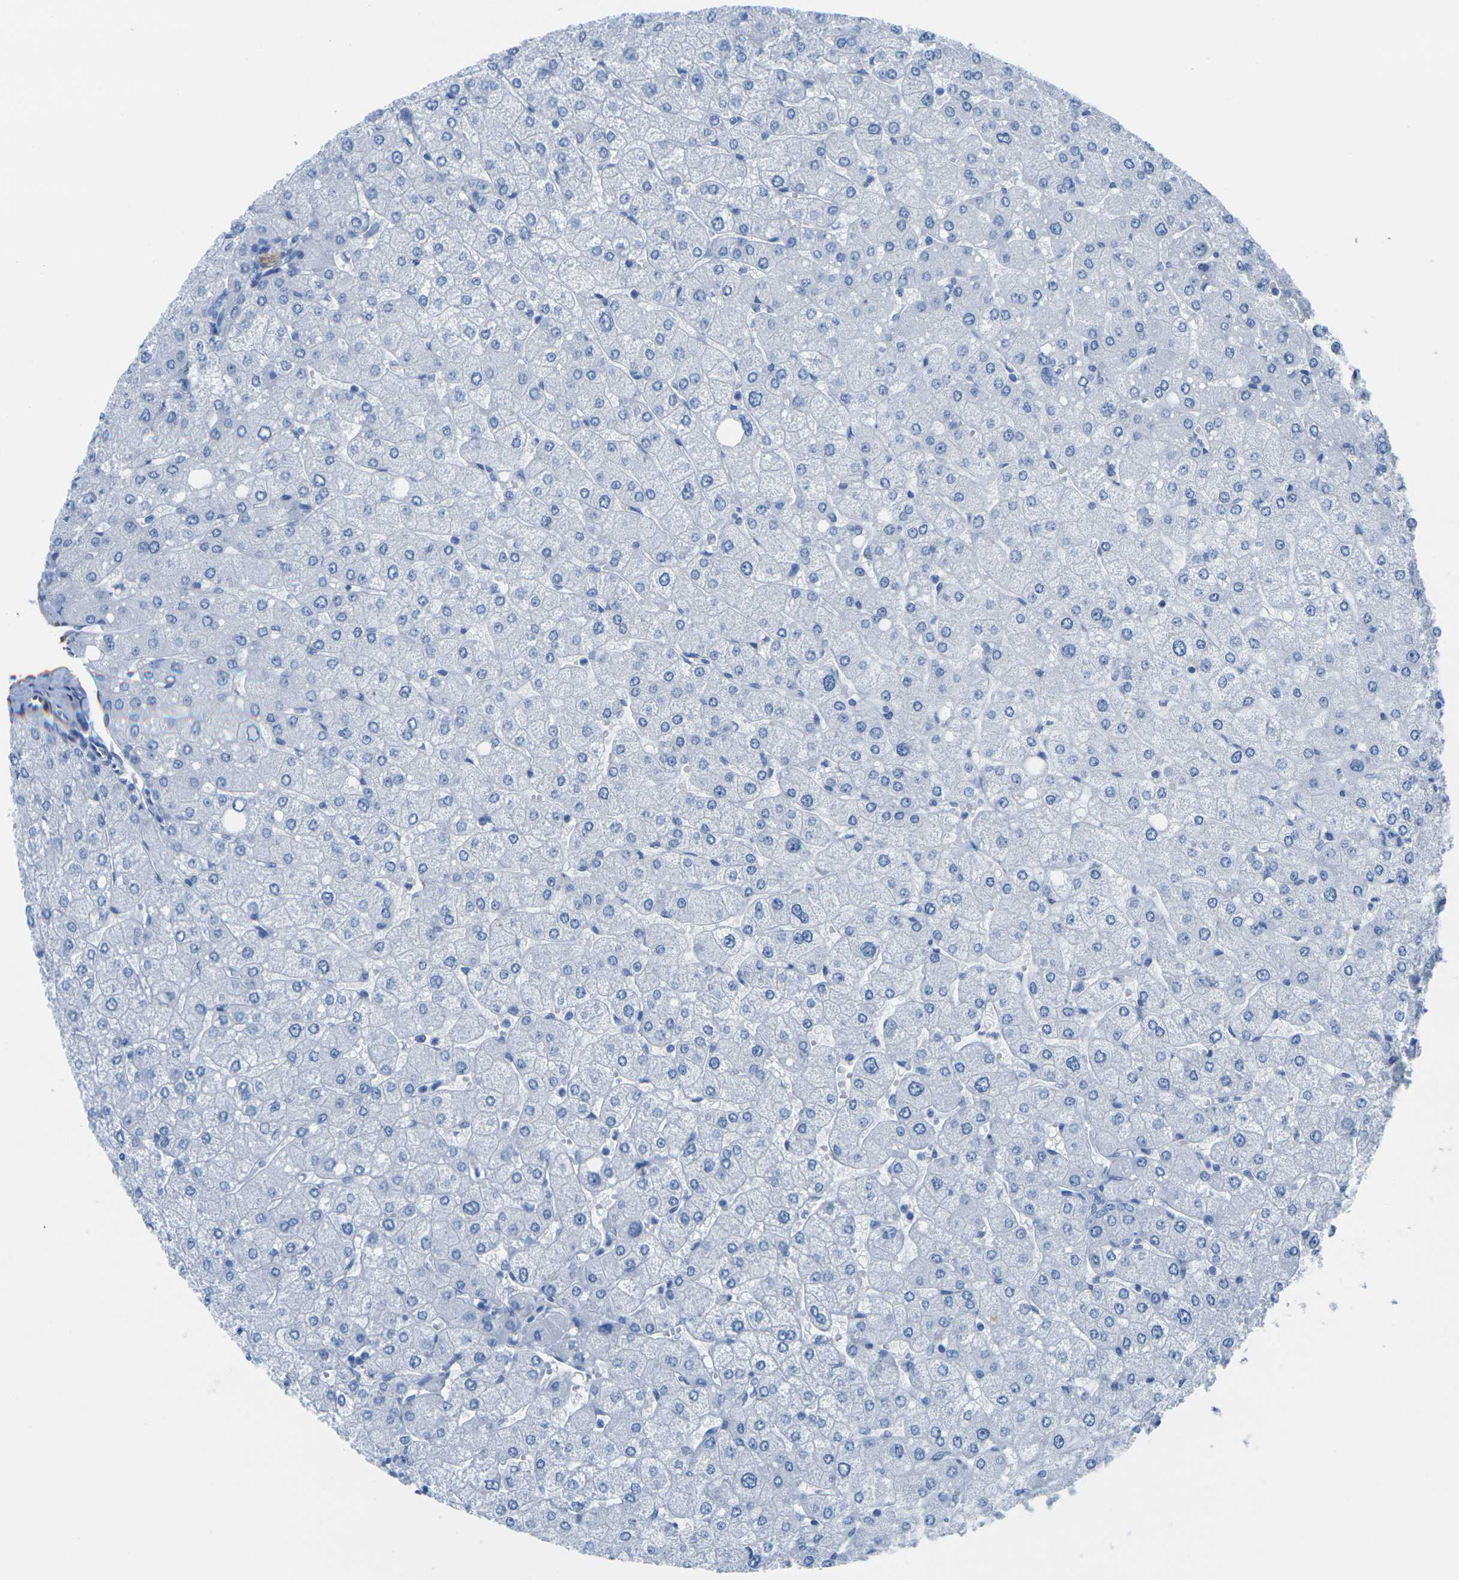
{"staining": {"intensity": "negative", "quantity": "none", "location": "none"}, "tissue": "liver", "cell_type": "Cholangiocytes", "image_type": "normal", "snomed": [{"axis": "morphology", "description": "Normal tissue, NOS"}, {"axis": "topography", "description": "Liver"}], "caption": "IHC of benign liver reveals no expression in cholangiocytes.", "gene": "CNN1", "patient": {"sex": "male", "age": 55}}